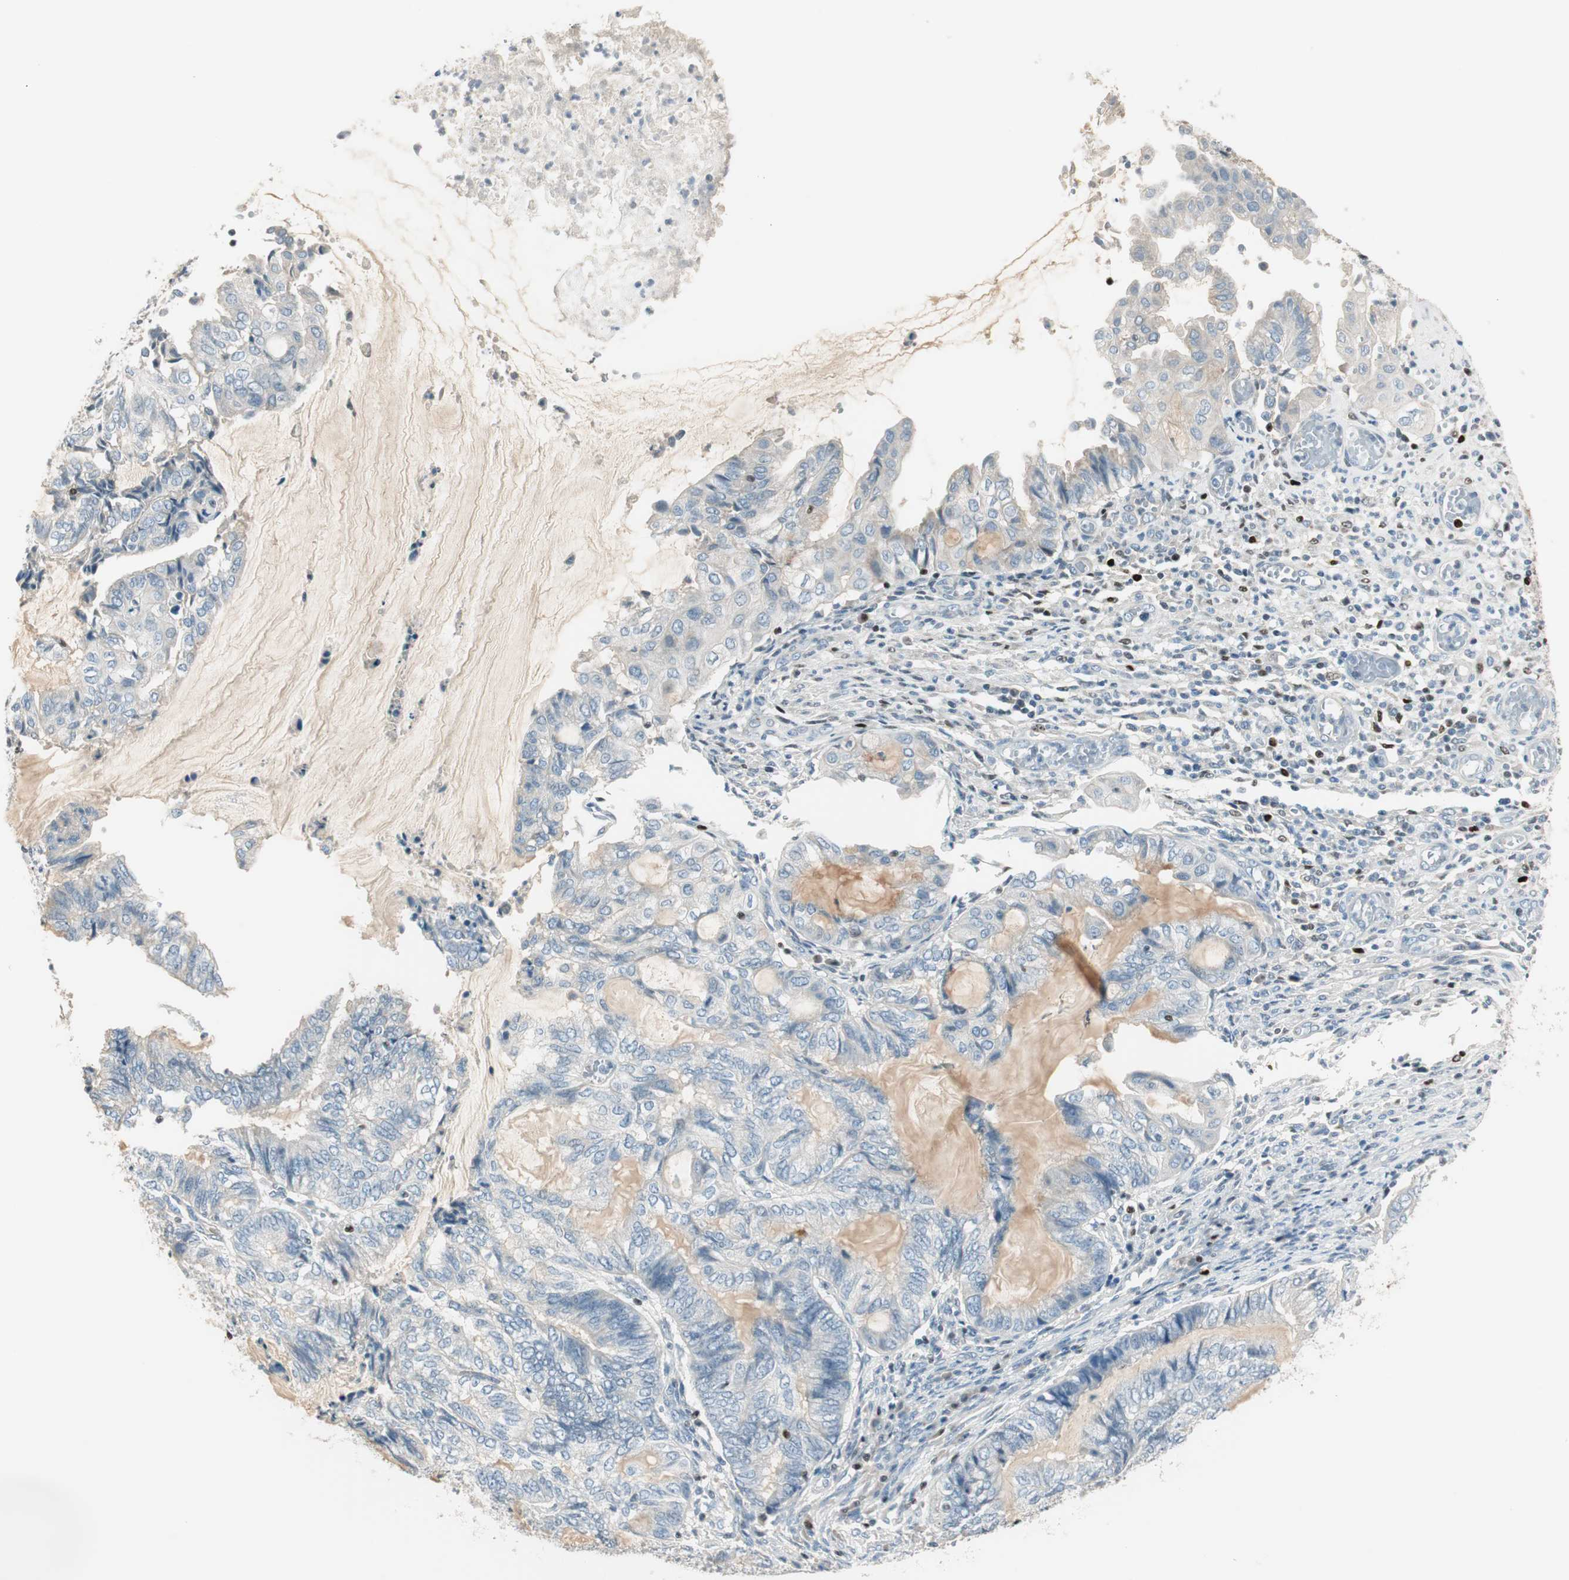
{"staining": {"intensity": "negative", "quantity": "none", "location": "none"}, "tissue": "endometrial cancer", "cell_type": "Tumor cells", "image_type": "cancer", "snomed": [{"axis": "morphology", "description": "Adenocarcinoma, NOS"}, {"axis": "topography", "description": "Uterus"}, {"axis": "topography", "description": "Endometrium"}], "caption": "Immunohistochemical staining of human endometrial adenocarcinoma demonstrates no significant expression in tumor cells. Nuclei are stained in blue.", "gene": "RUNX2", "patient": {"sex": "female", "age": 70}}